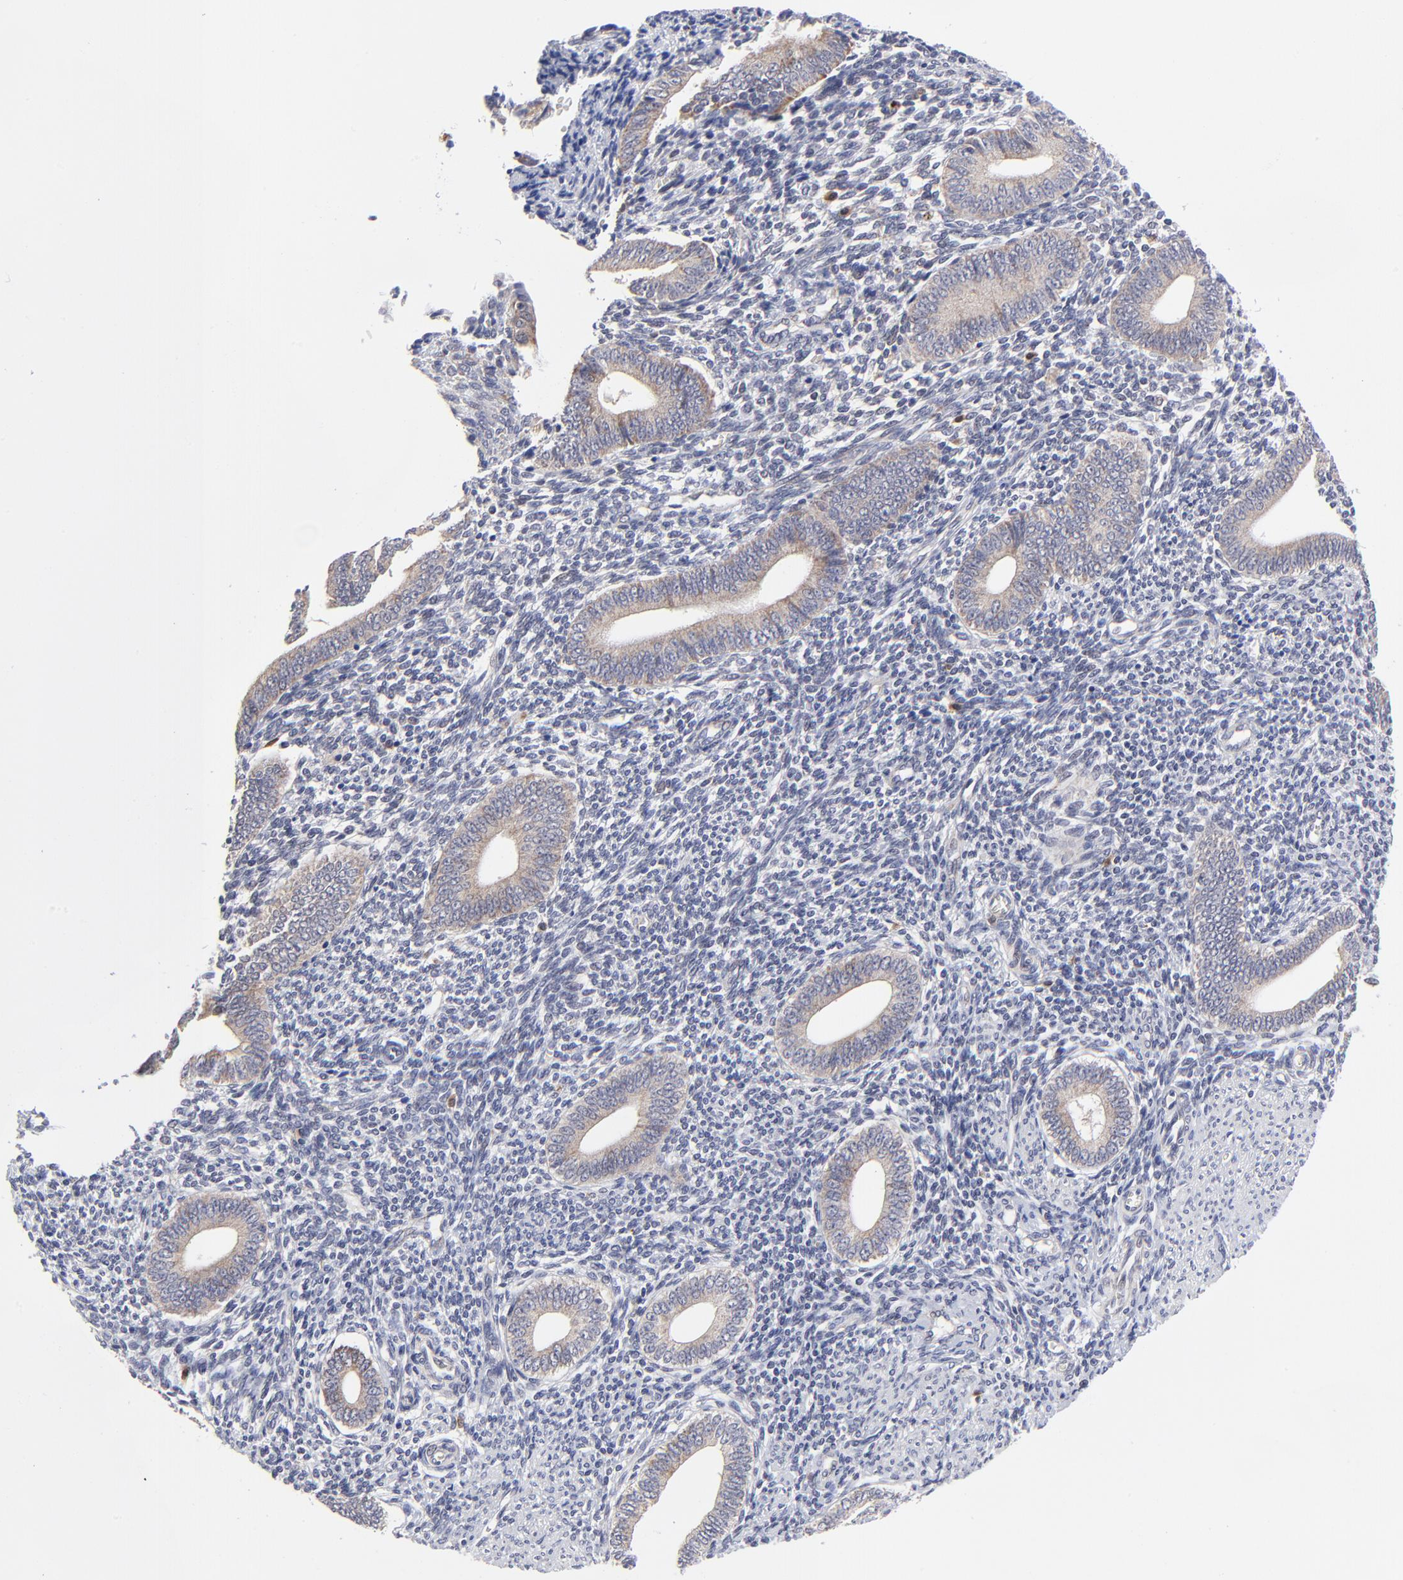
{"staining": {"intensity": "negative", "quantity": "none", "location": "none"}, "tissue": "endometrium", "cell_type": "Cells in endometrial stroma", "image_type": "normal", "snomed": [{"axis": "morphology", "description": "Normal tissue, NOS"}, {"axis": "topography", "description": "Uterus"}, {"axis": "topography", "description": "Endometrium"}], "caption": "Image shows no significant protein positivity in cells in endometrial stroma of normal endometrium. Brightfield microscopy of immunohistochemistry (IHC) stained with DAB (3,3'-diaminobenzidine) (brown) and hematoxylin (blue), captured at high magnification.", "gene": "FBXL12", "patient": {"sex": "female", "age": 33}}